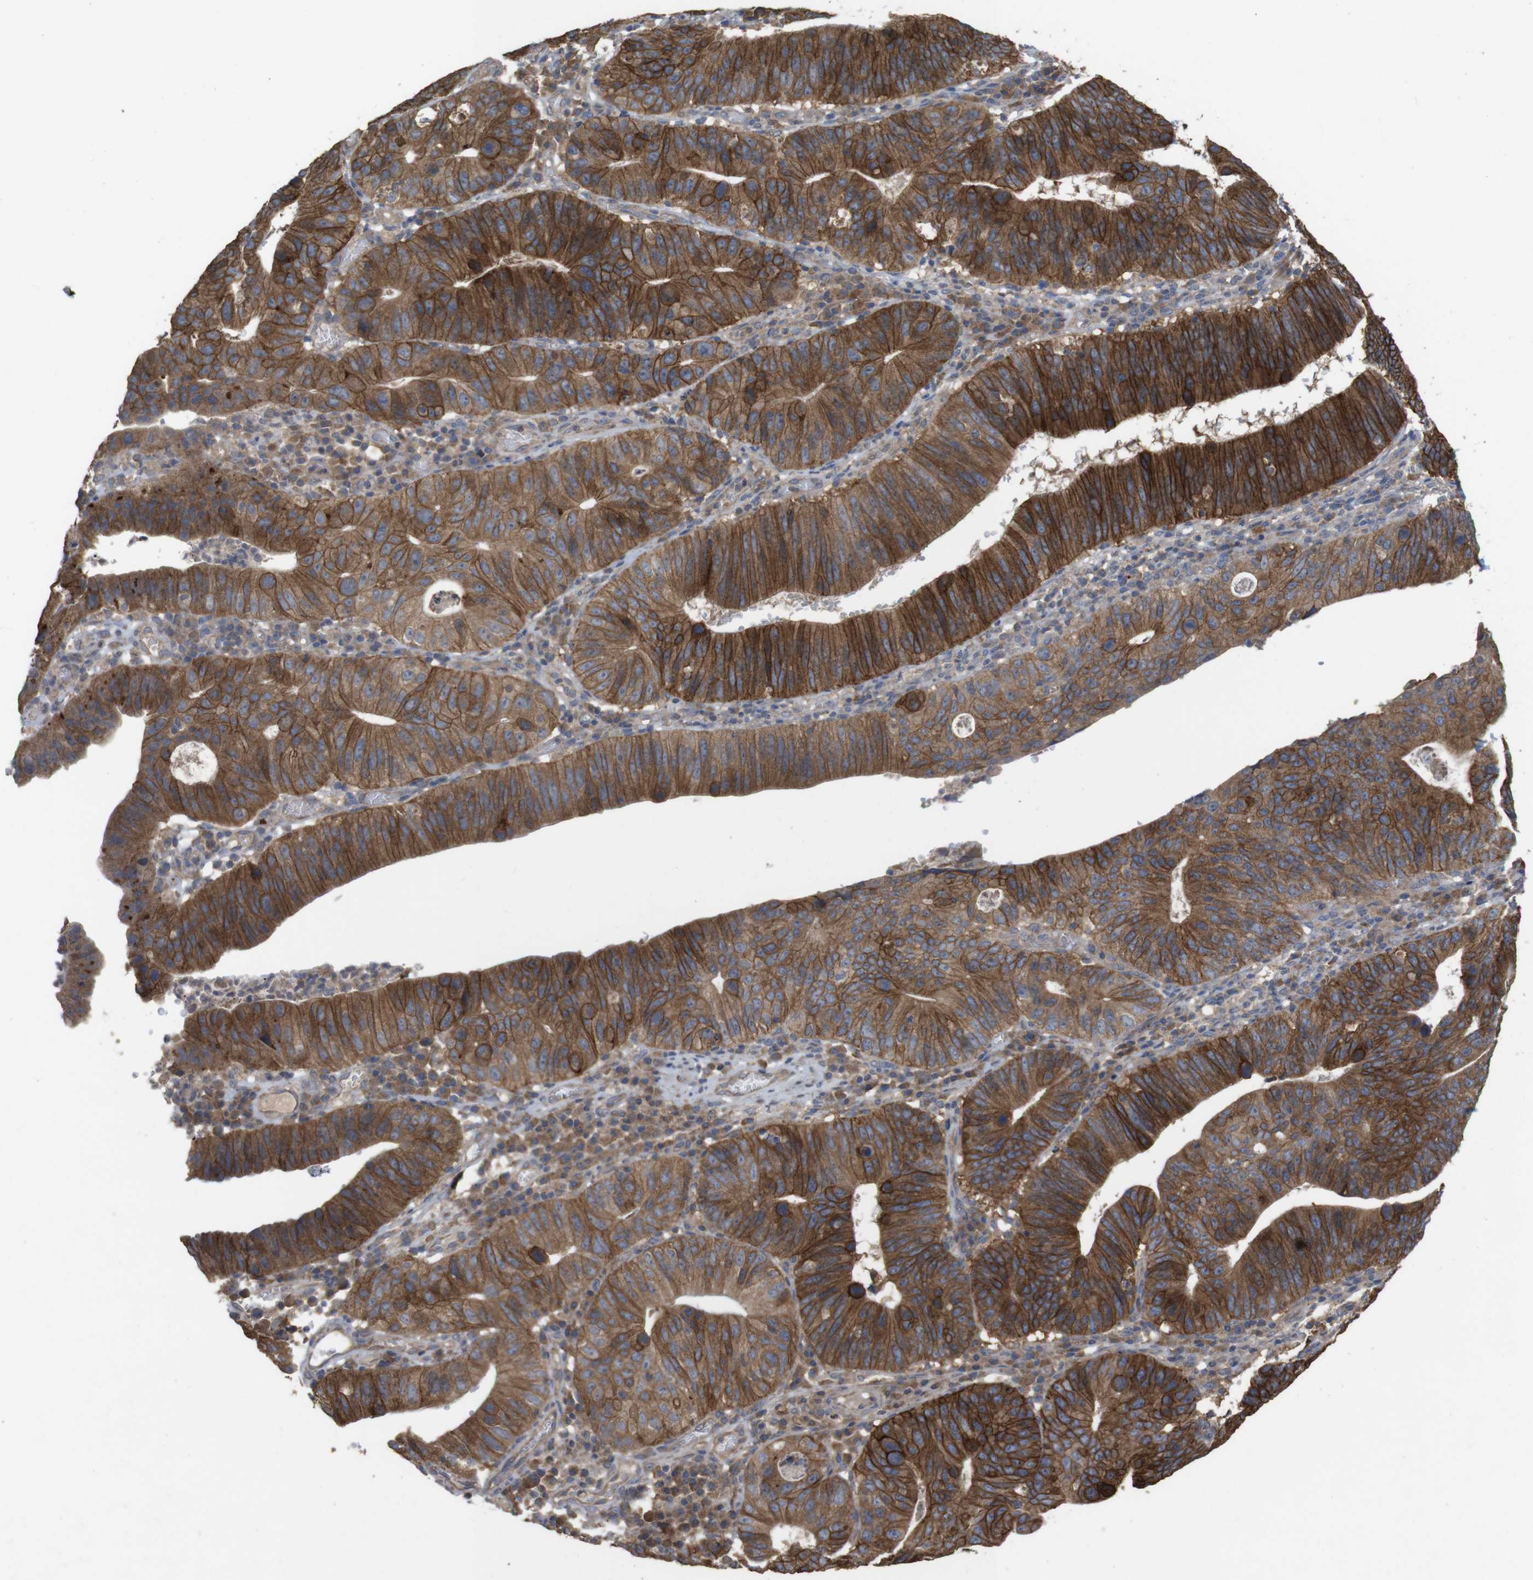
{"staining": {"intensity": "strong", "quantity": ">75%", "location": "cytoplasmic/membranous"}, "tissue": "stomach cancer", "cell_type": "Tumor cells", "image_type": "cancer", "snomed": [{"axis": "morphology", "description": "Adenocarcinoma, NOS"}, {"axis": "topography", "description": "Stomach"}], "caption": "The histopathology image exhibits a brown stain indicating the presence of a protein in the cytoplasmic/membranous of tumor cells in stomach cancer (adenocarcinoma).", "gene": "KCNS3", "patient": {"sex": "male", "age": 59}}